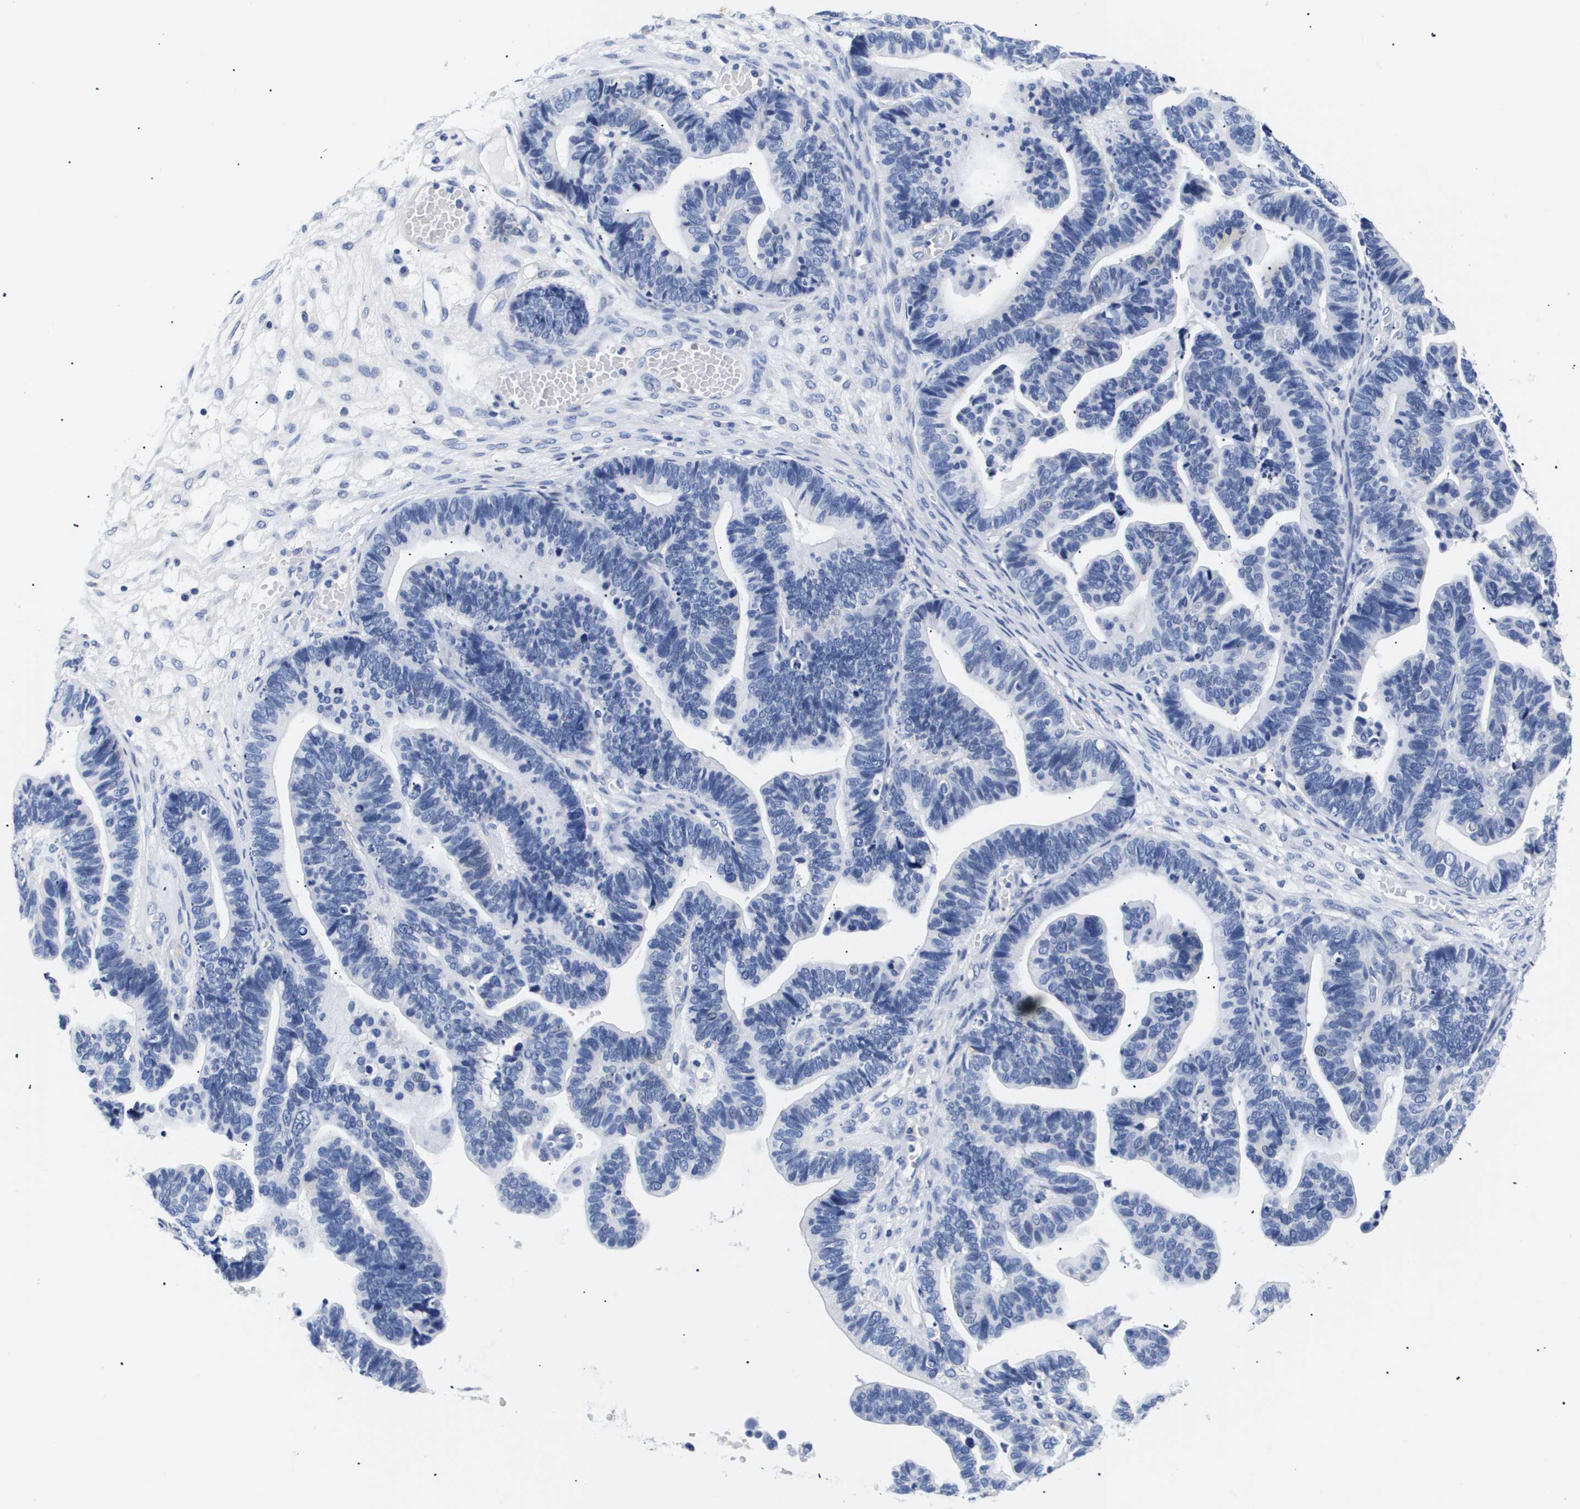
{"staining": {"intensity": "negative", "quantity": "none", "location": "none"}, "tissue": "ovarian cancer", "cell_type": "Tumor cells", "image_type": "cancer", "snomed": [{"axis": "morphology", "description": "Cystadenocarcinoma, serous, NOS"}, {"axis": "topography", "description": "Ovary"}], "caption": "DAB (3,3'-diaminobenzidine) immunohistochemical staining of human ovarian cancer demonstrates no significant staining in tumor cells. (DAB (3,3'-diaminobenzidine) immunohistochemistry (IHC), high magnification).", "gene": "ATP6V0A4", "patient": {"sex": "female", "age": 56}}